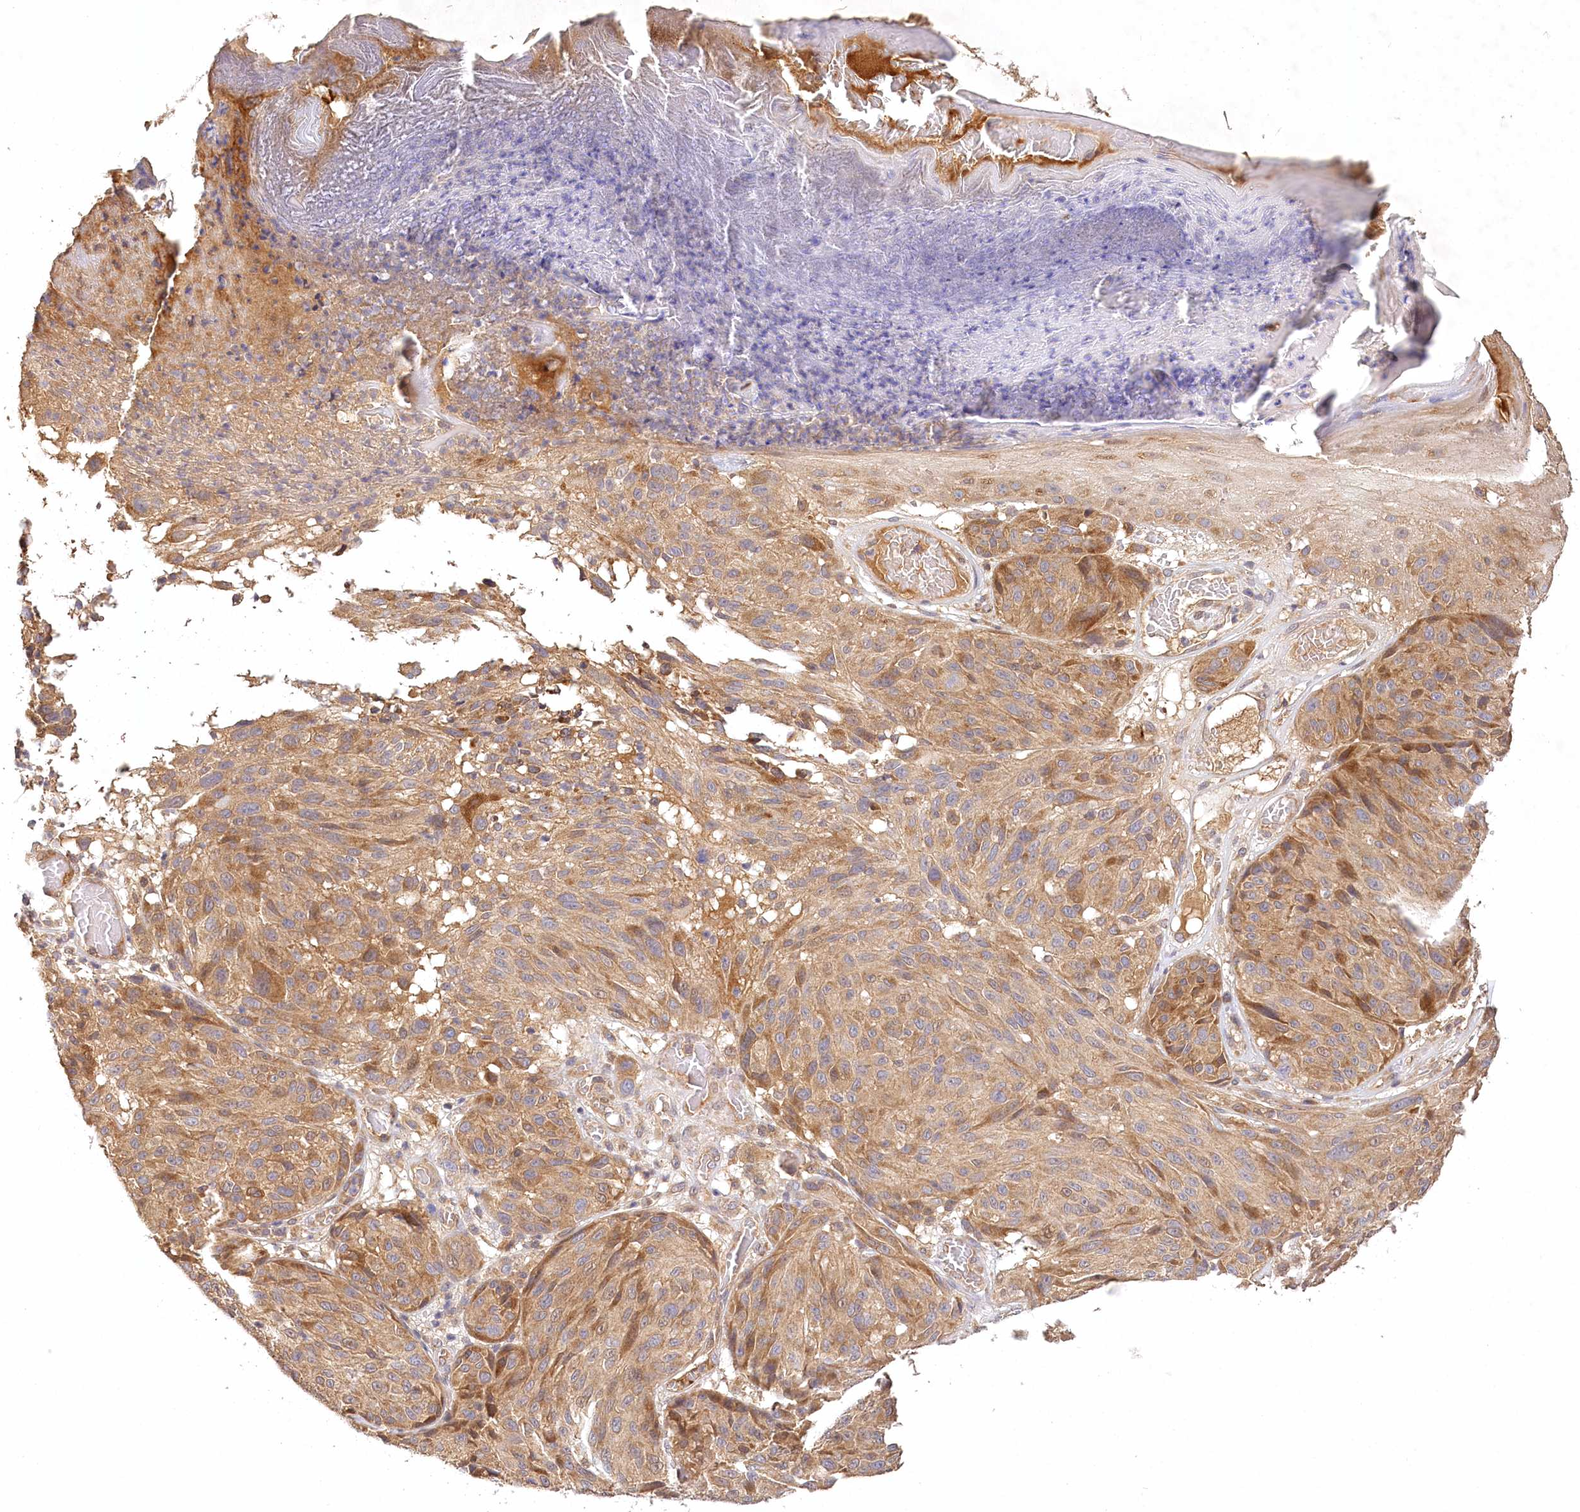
{"staining": {"intensity": "moderate", "quantity": ">75%", "location": "cytoplasmic/membranous"}, "tissue": "melanoma", "cell_type": "Tumor cells", "image_type": "cancer", "snomed": [{"axis": "morphology", "description": "Malignant melanoma, NOS"}, {"axis": "topography", "description": "Skin"}], "caption": "Melanoma tissue demonstrates moderate cytoplasmic/membranous positivity in about >75% of tumor cells, visualized by immunohistochemistry.", "gene": "LSS", "patient": {"sex": "male", "age": 83}}